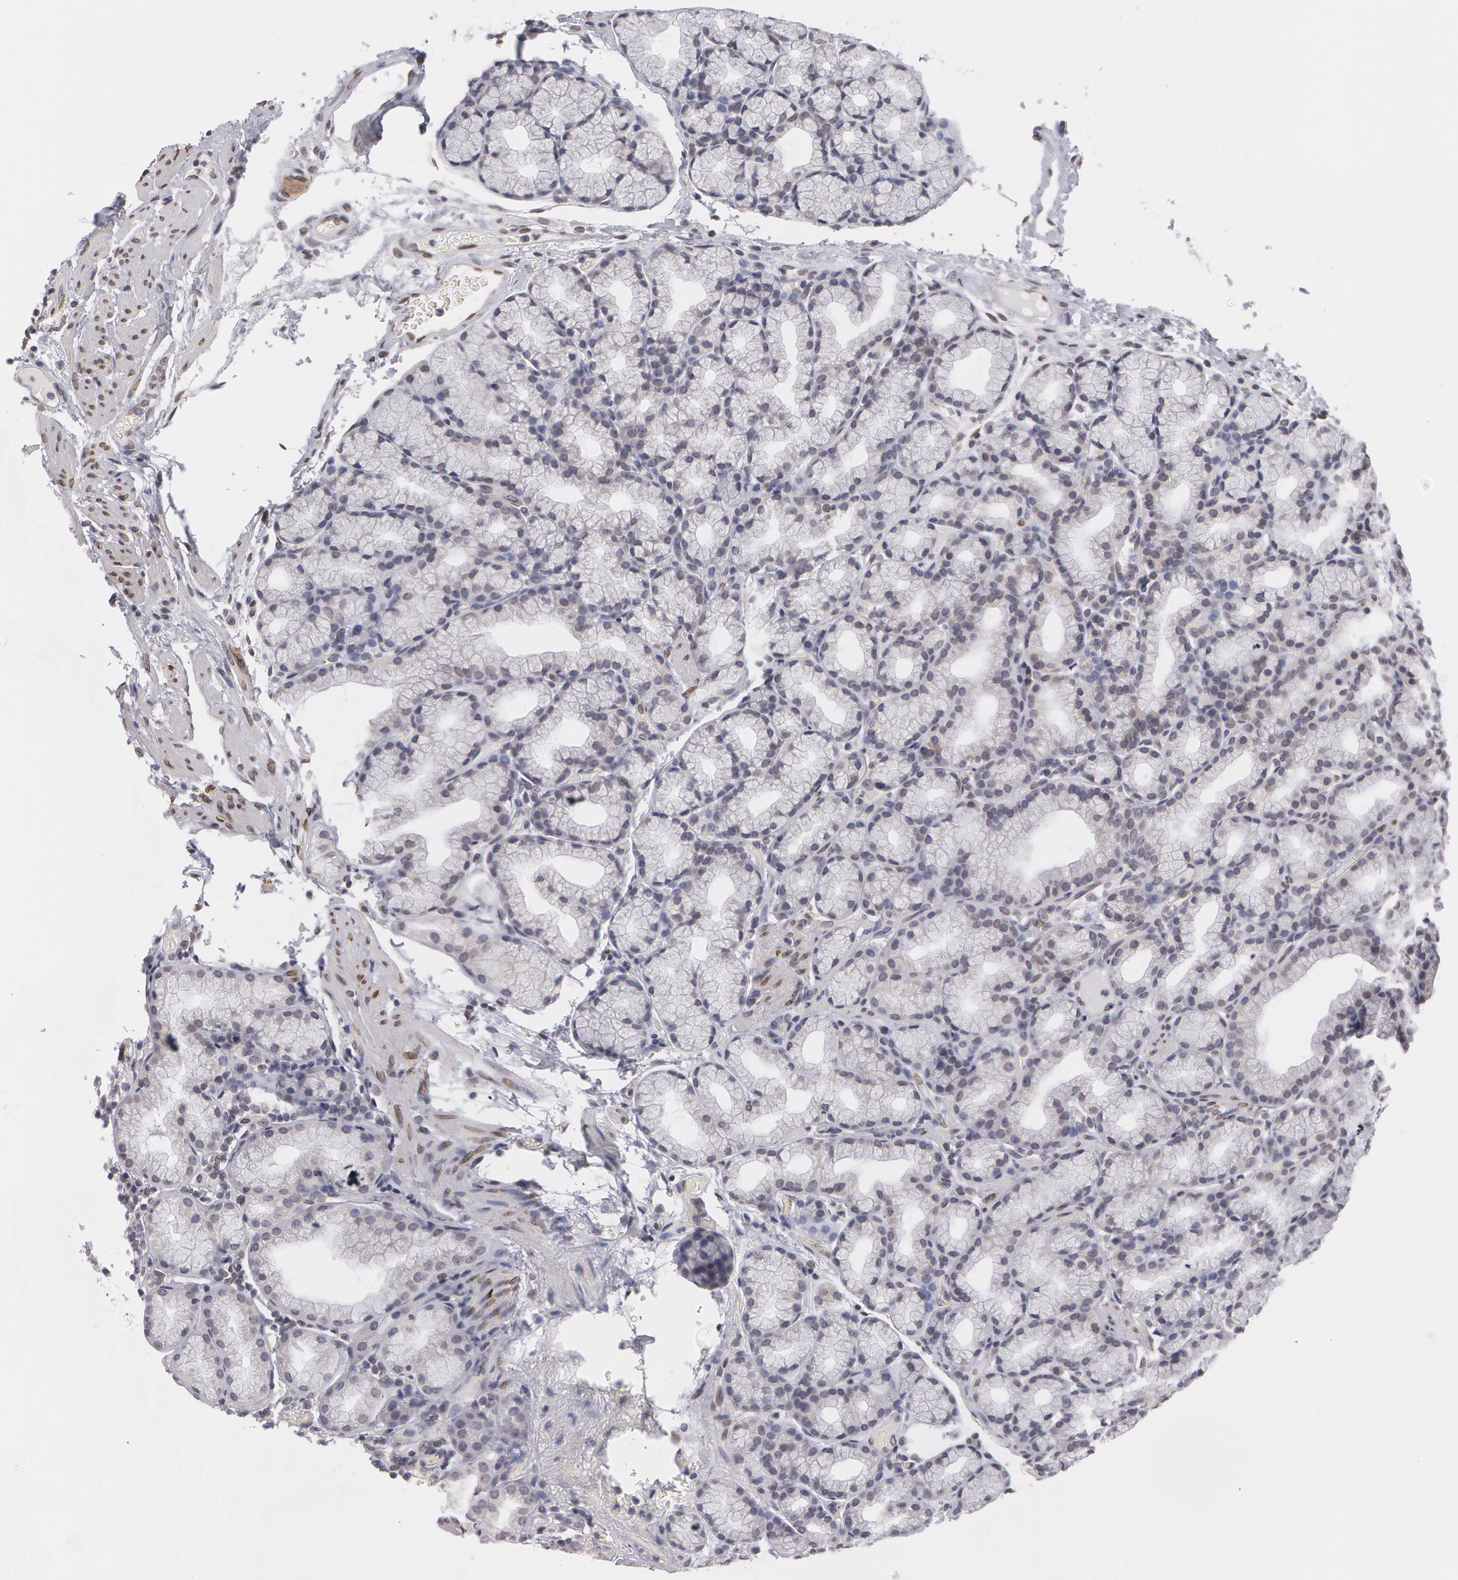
{"staining": {"intensity": "weak", "quantity": "25%-75%", "location": "cytoplasmic/membranous,nuclear"}, "tissue": "duodenum", "cell_type": "Glandular cells", "image_type": "normal", "snomed": [{"axis": "morphology", "description": "Normal tissue, NOS"}, {"axis": "topography", "description": "Duodenum"}], "caption": "A high-resolution histopathology image shows immunohistochemistry (IHC) staining of benign duodenum, which demonstrates weak cytoplasmic/membranous,nuclear expression in approximately 25%-75% of glandular cells. (brown staining indicates protein expression, while blue staining denotes nuclei).", "gene": "EMD", "patient": {"sex": "female", "age": 48}}